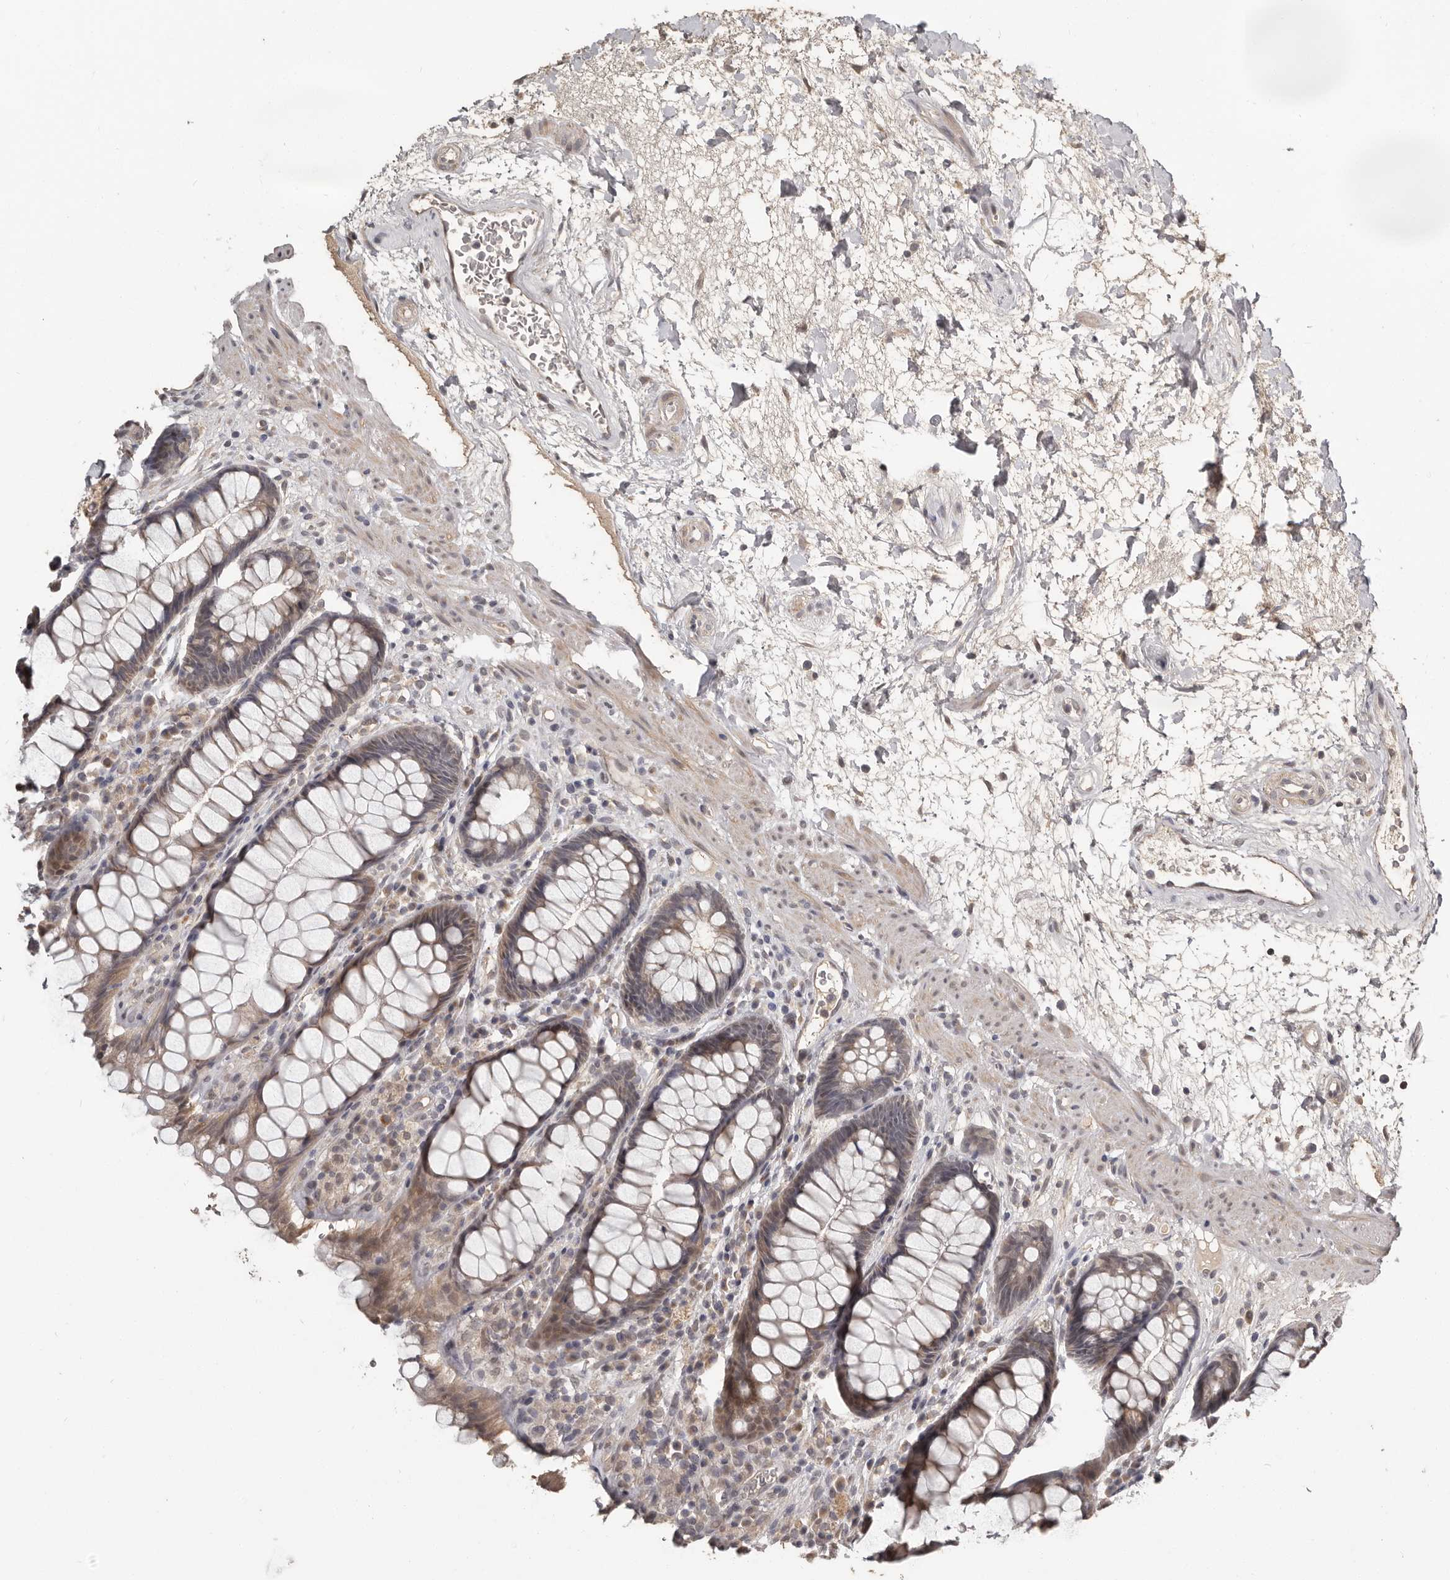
{"staining": {"intensity": "moderate", "quantity": ">75%", "location": "cytoplasmic/membranous"}, "tissue": "rectum", "cell_type": "Glandular cells", "image_type": "normal", "snomed": [{"axis": "morphology", "description": "Normal tissue, NOS"}, {"axis": "topography", "description": "Rectum"}], "caption": "Immunohistochemical staining of benign human rectum exhibits moderate cytoplasmic/membranous protein staining in approximately >75% of glandular cells.", "gene": "ZFP14", "patient": {"sex": "male", "age": 64}}